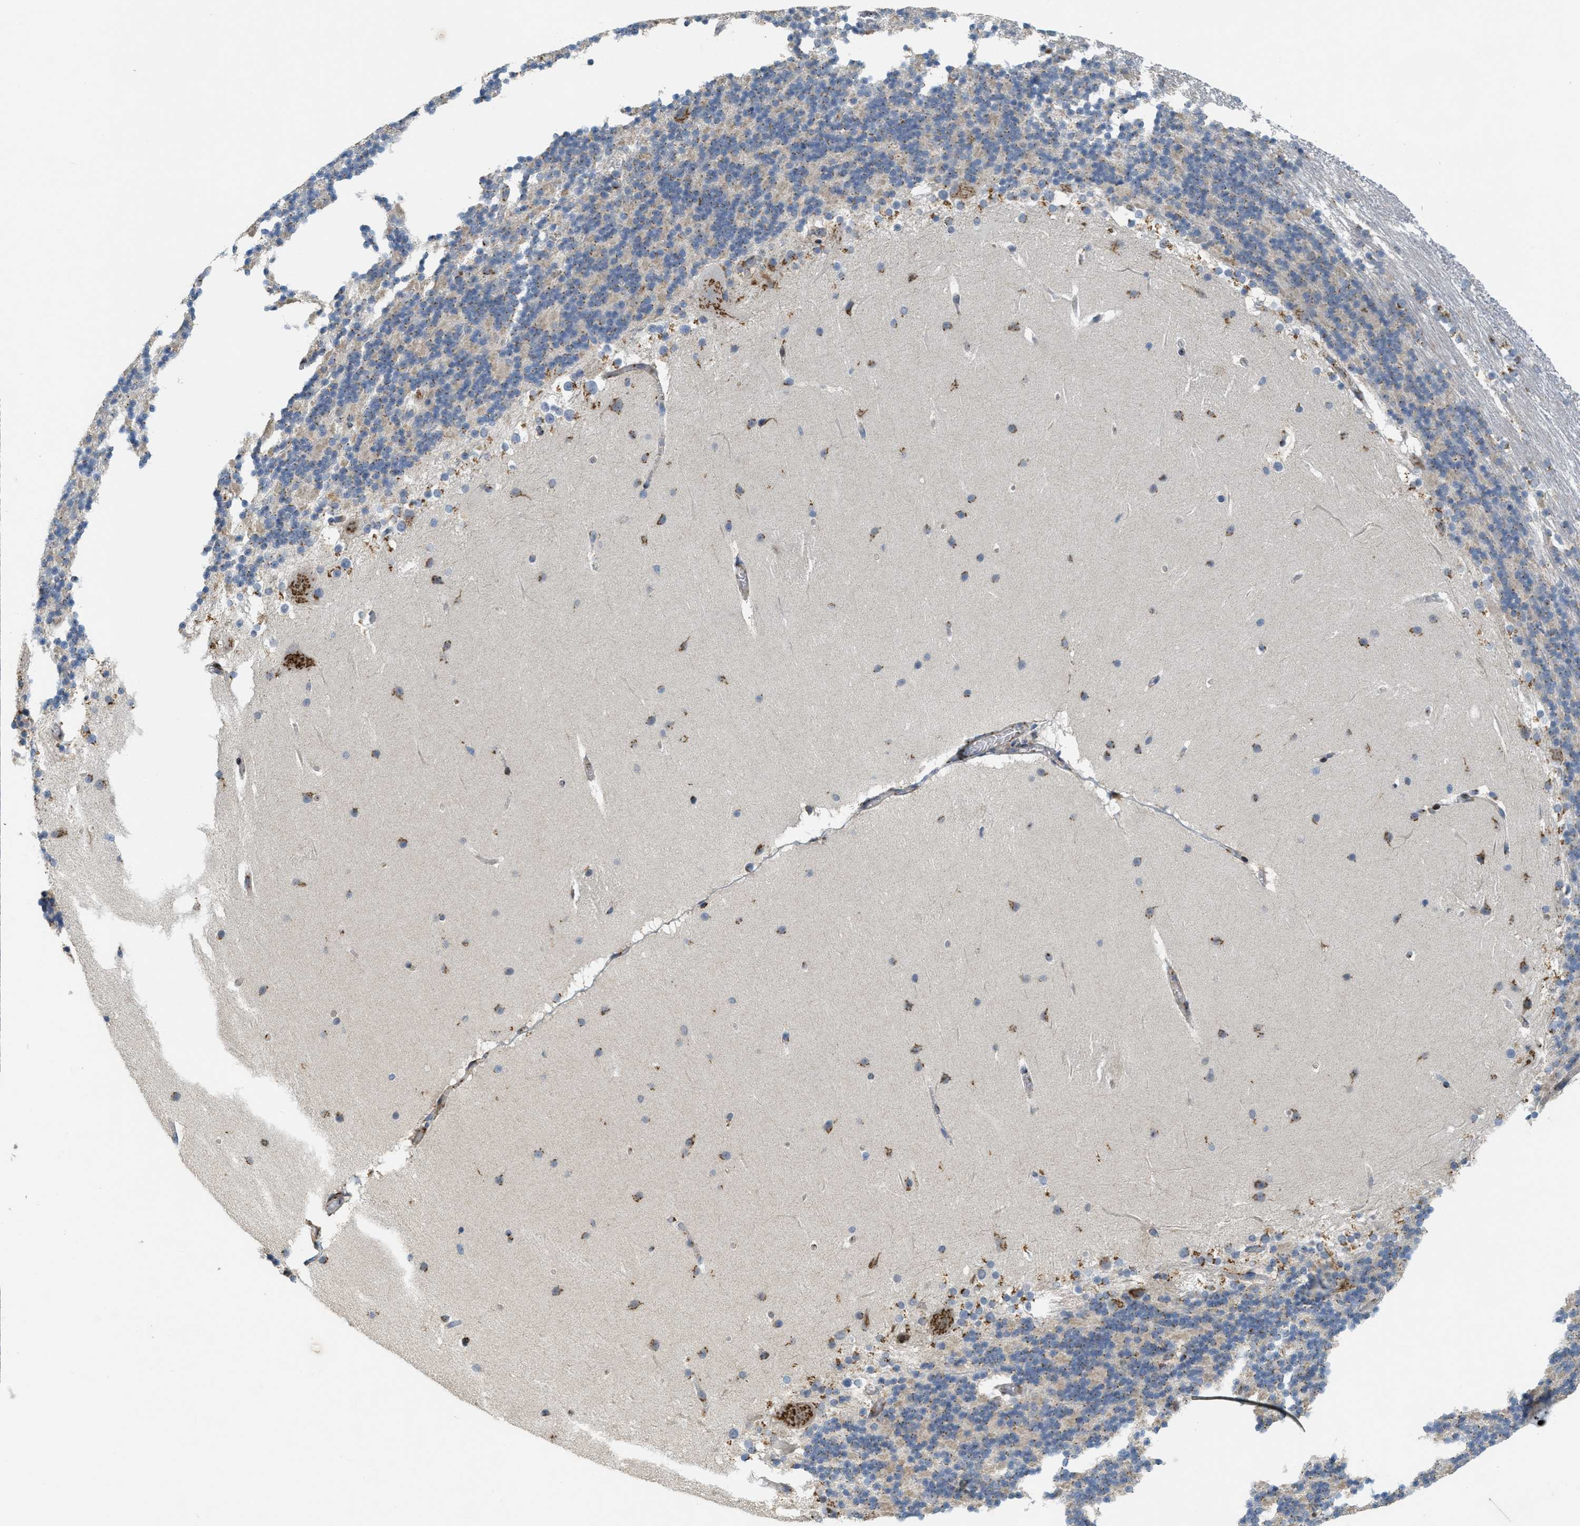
{"staining": {"intensity": "moderate", "quantity": "<25%", "location": "cytoplasmic/membranous"}, "tissue": "cerebellum", "cell_type": "Cells in granular layer", "image_type": "normal", "snomed": [{"axis": "morphology", "description": "Normal tissue, NOS"}, {"axis": "topography", "description": "Cerebellum"}], "caption": "A brown stain labels moderate cytoplasmic/membranous staining of a protein in cells in granular layer of normal human cerebellum.", "gene": "ZFPL1", "patient": {"sex": "female", "age": 19}}